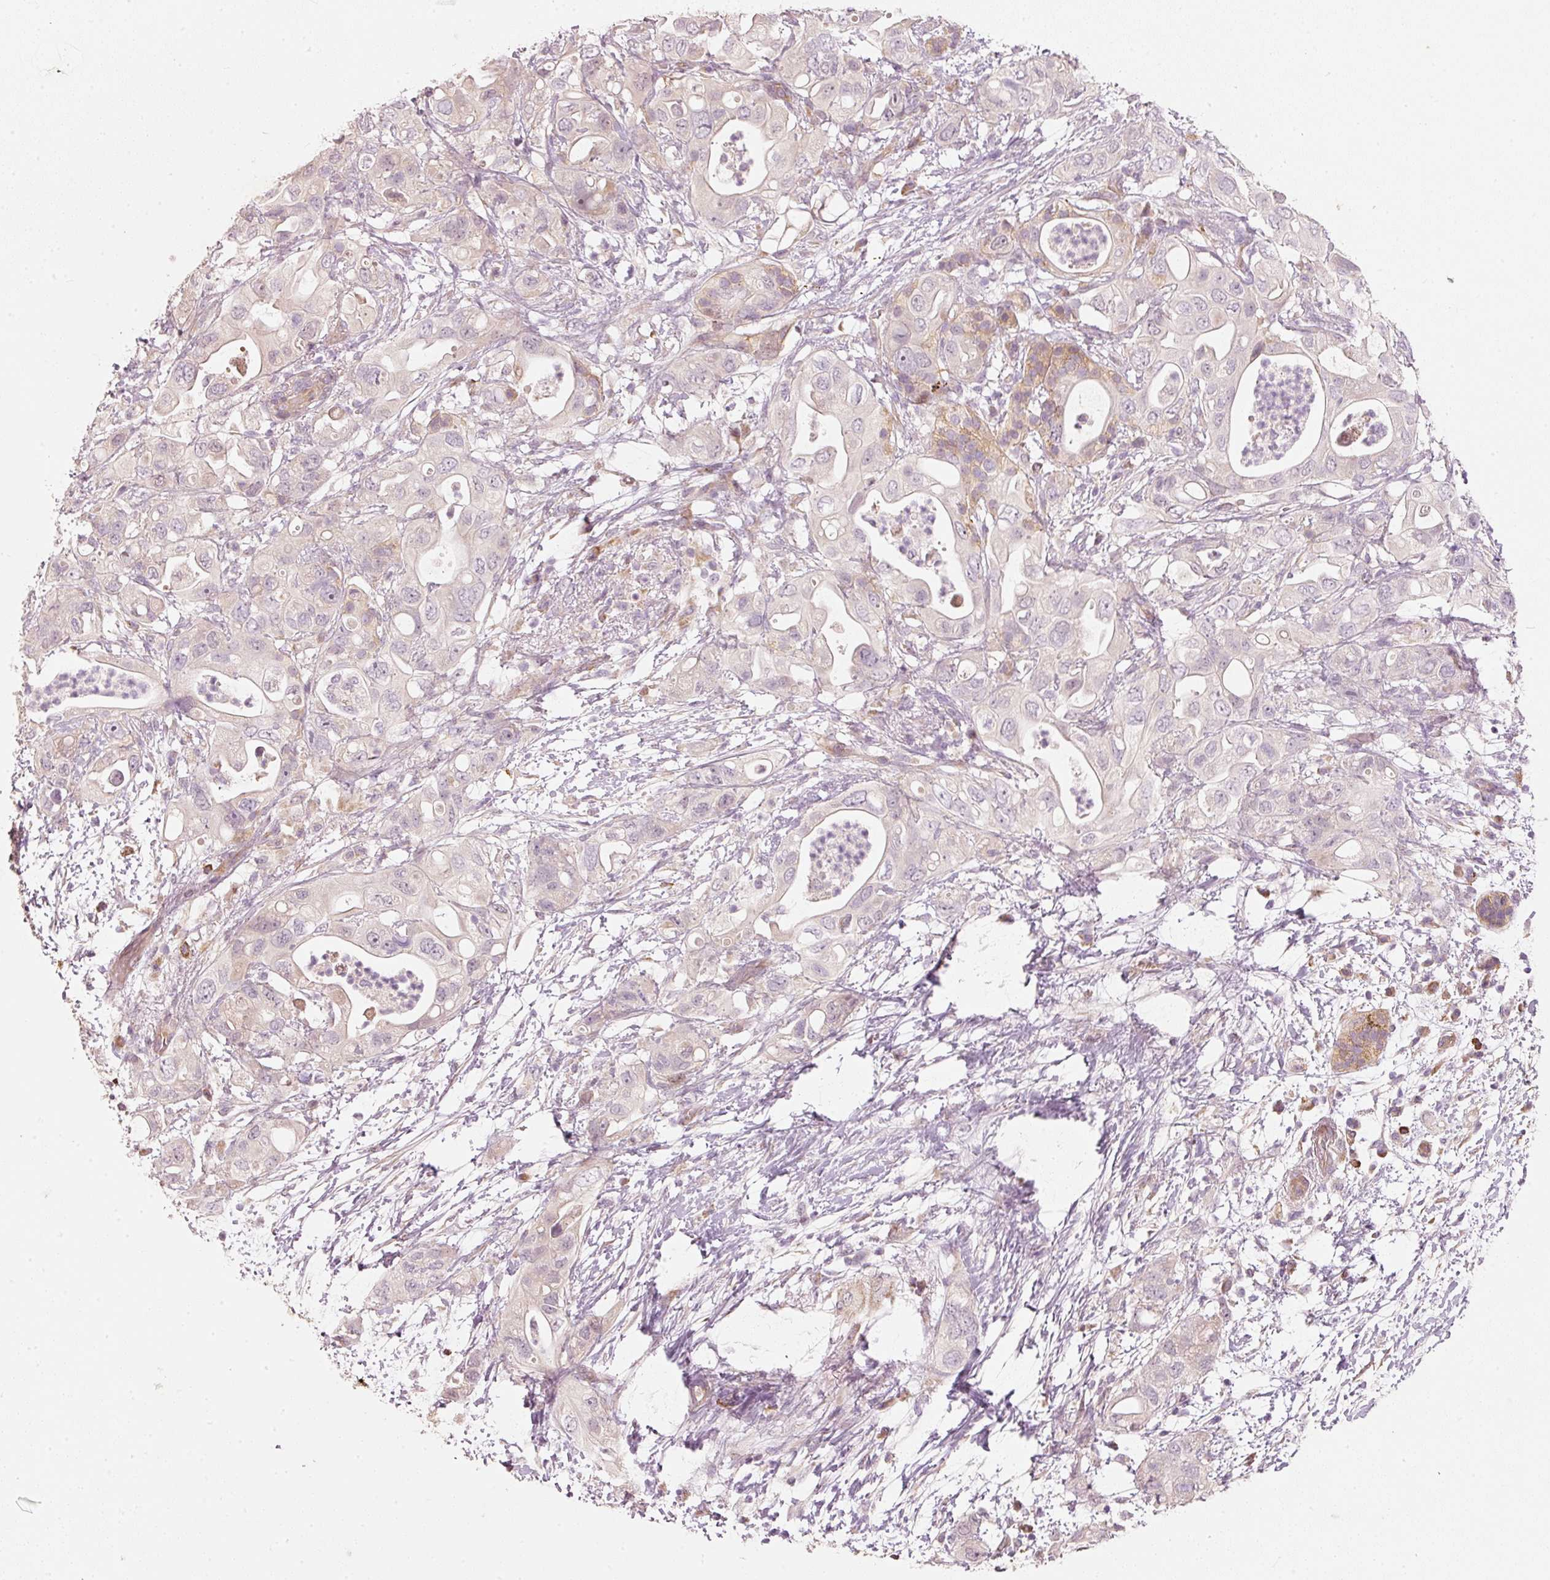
{"staining": {"intensity": "weak", "quantity": "<25%", "location": "cytoplasmic/membranous"}, "tissue": "pancreatic cancer", "cell_type": "Tumor cells", "image_type": "cancer", "snomed": [{"axis": "morphology", "description": "Adenocarcinoma, NOS"}, {"axis": "topography", "description": "Pancreas"}], "caption": "A high-resolution photomicrograph shows IHC staining of pancreatic cancer, which demonstrates no significant expression in tumor cells.", "gene": "RGL2", "patient": {"sex": "female", "age": 72}}